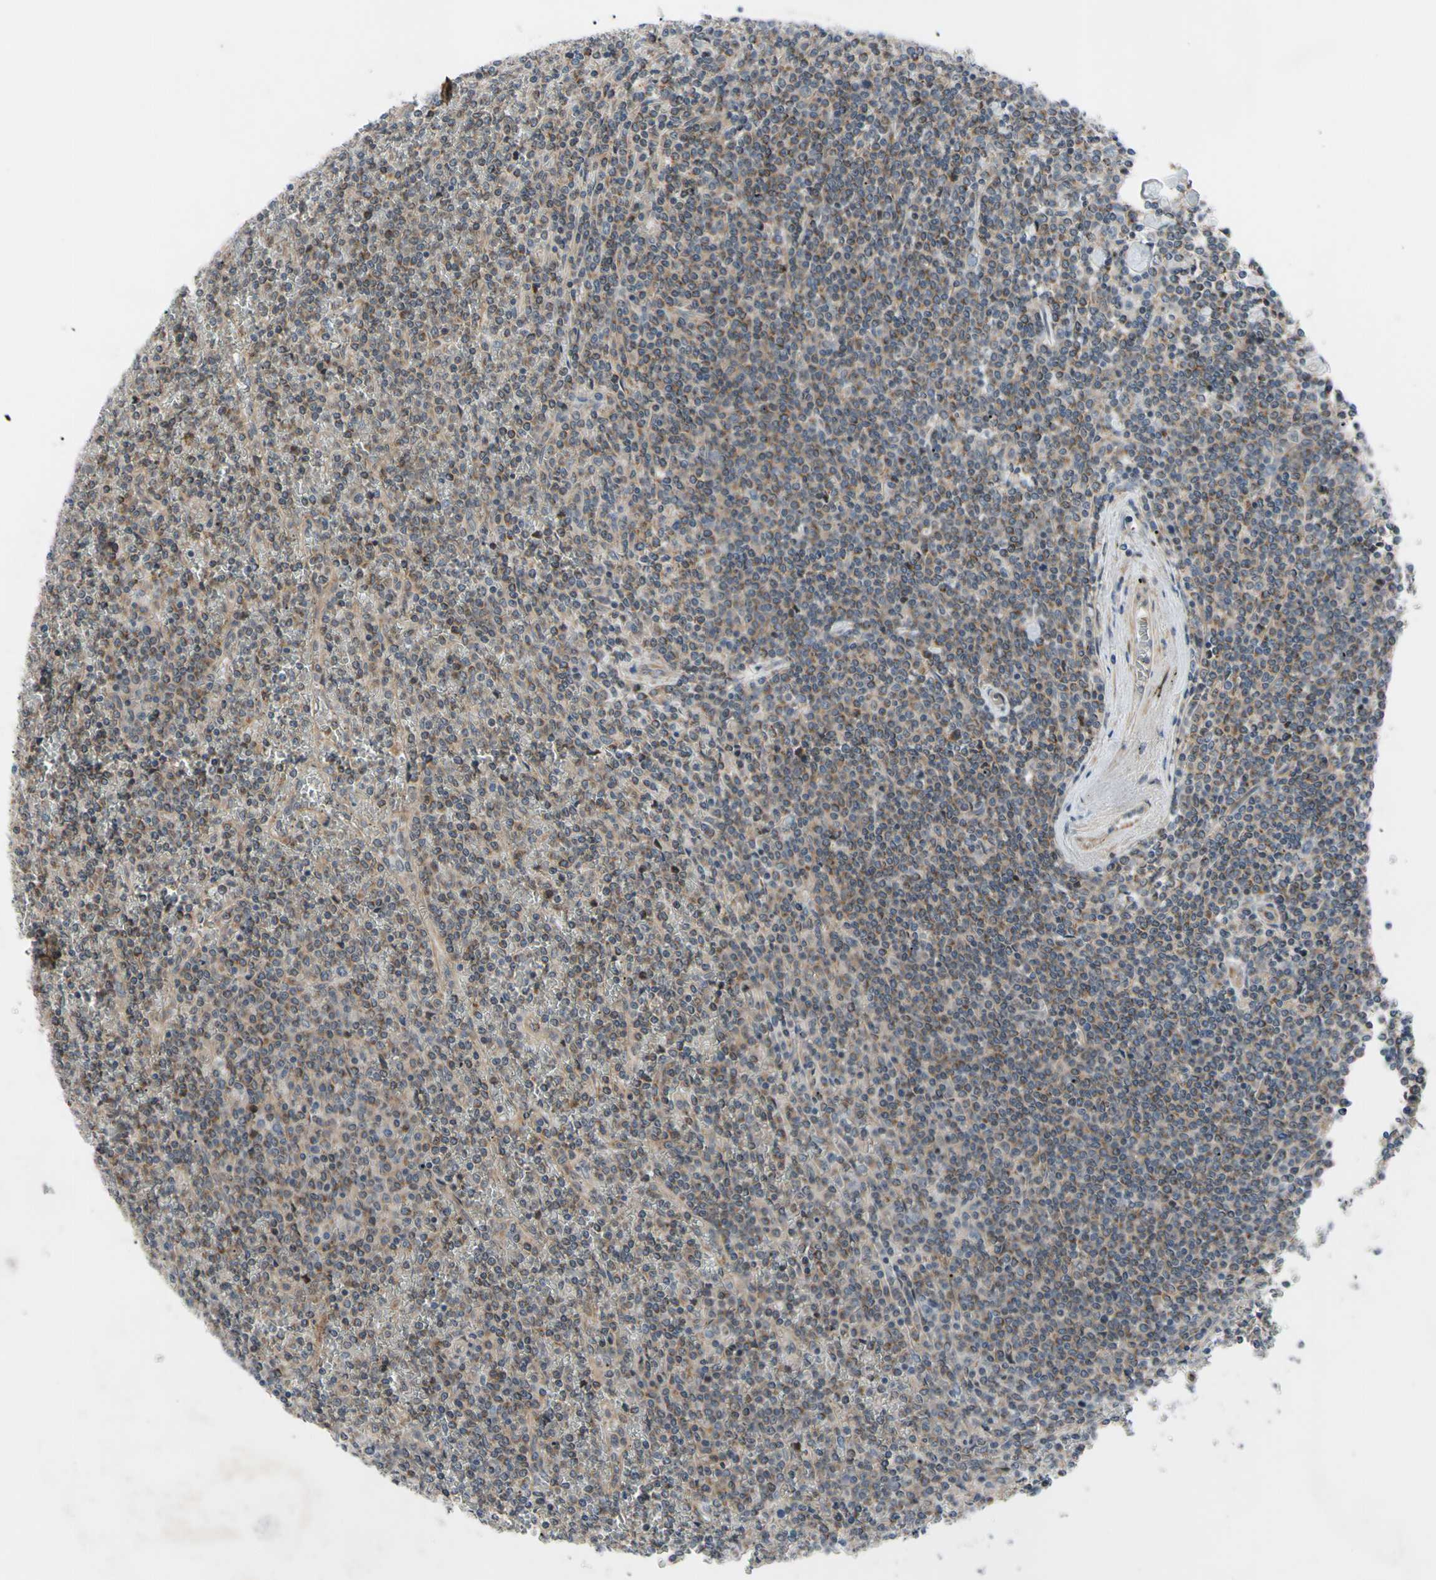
{"staining": {"intensity": "moderate", "quantity": ">75%", "location": "cytoplasmic/membranous"}, "tissue": "lymphoma", "cell_type": "Tumor cells", "image_type": "cancer", "snomed": [{"axis": "morphology", "description": "Malignant lymphoma, non-Hodgkin's type, Low grade"}, {"axis": "topography", "description": "Spleen"}], "caption": "This is a histology image of immunohistochemistry staining of lymphoma, which shows moderate positivity in the cytoplasmic/membranous of tumor cells.", "gene": "SVIL", "patient": {"sex": "female", "age": 19}}